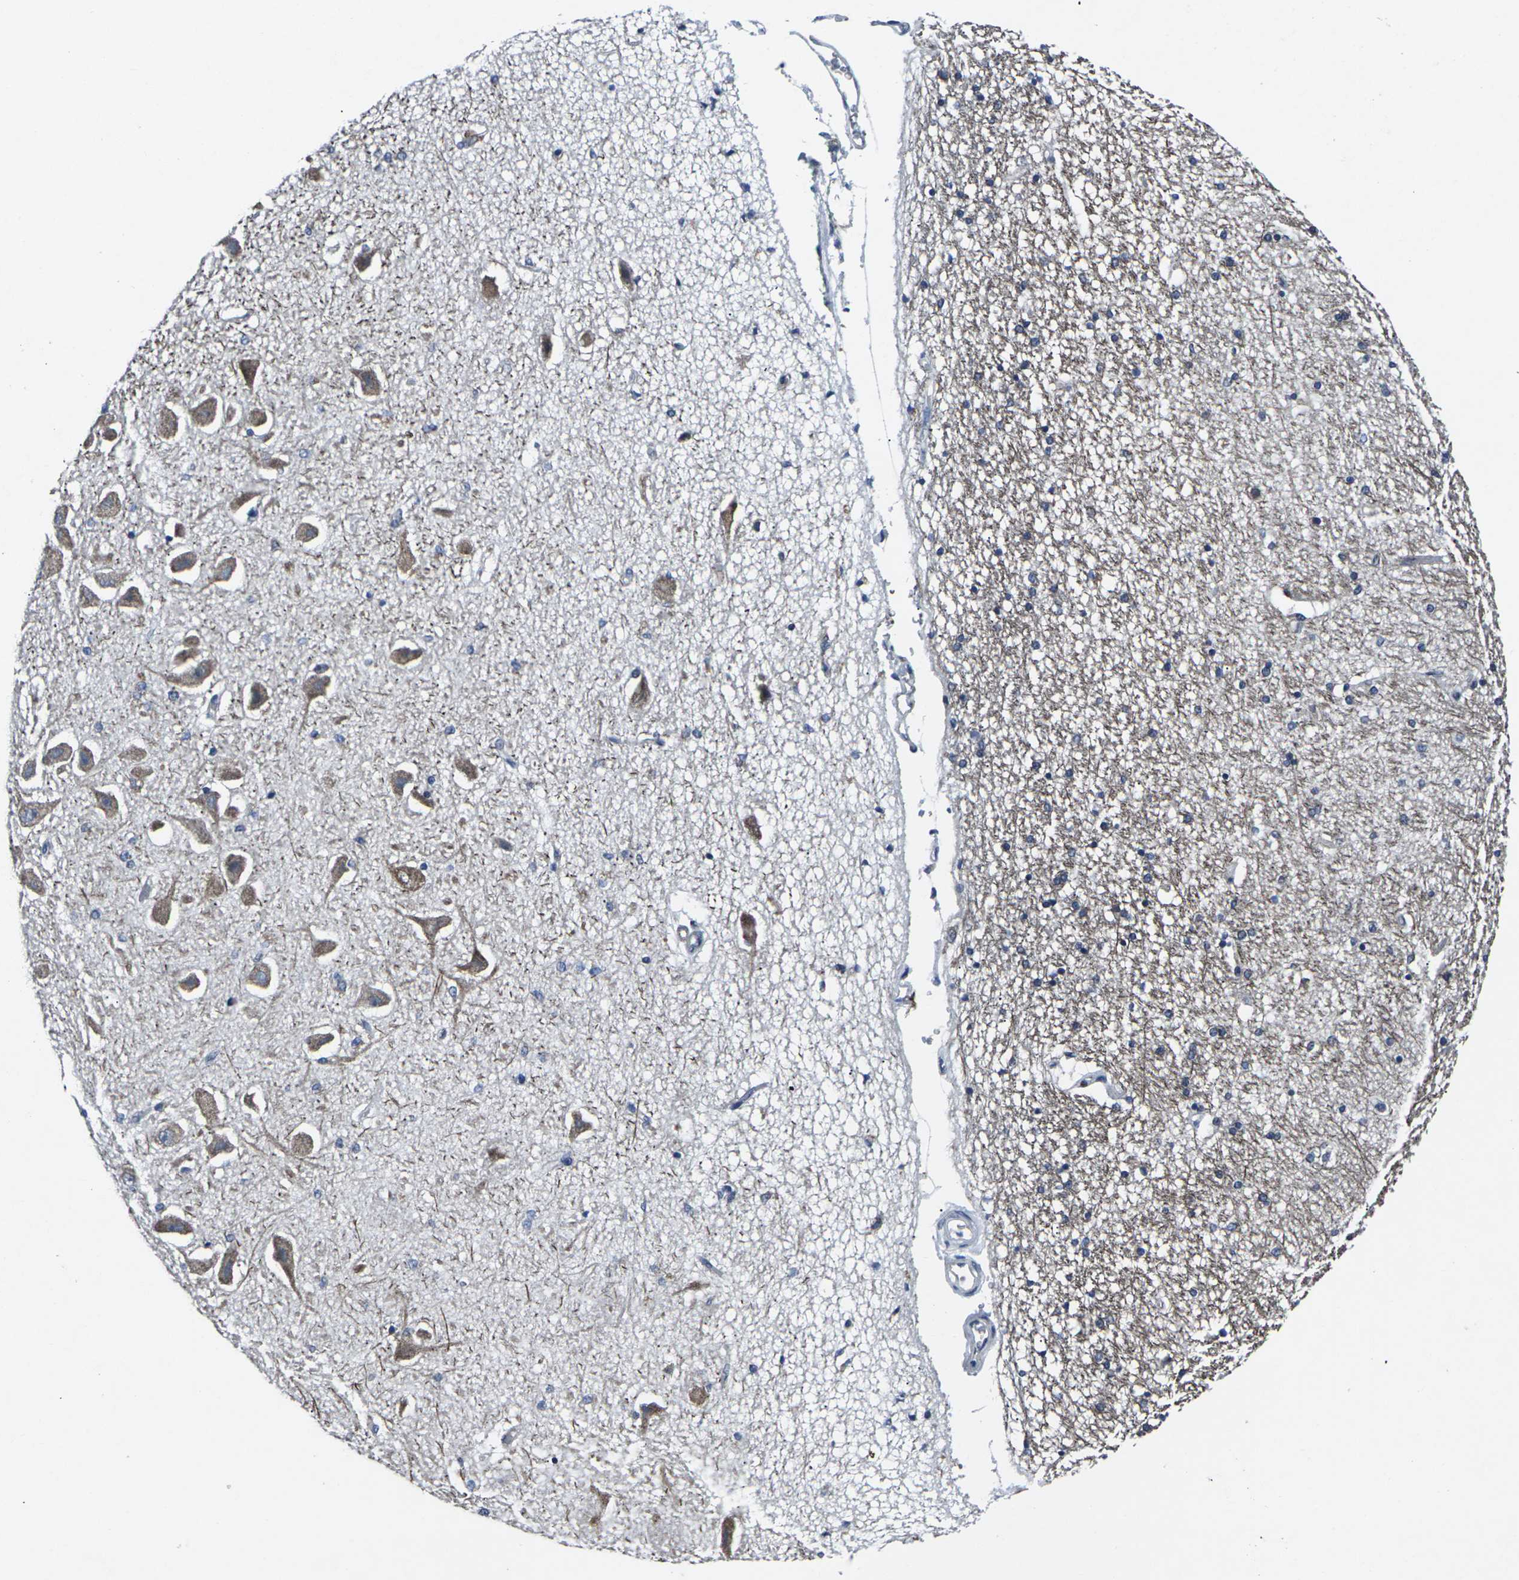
{"staining": {"intensity": "moderate", "quantity": "<25%", "location": "cytoplasmic/membranous"}, "tissue": "hippocampus", "cell_type": "Glial cells", "image_type": "normal", "snomed": [{"axis": "morphology", "description": "Normal tissue, NOS"}, {"axis": "topography", "description": "Hippocampus"}], "caption": "Protein staining of normal hippocampus reveals moderate cytoplasmic/membranous positivity in approximately <25% of glial cells.", "gene": "STAT4", "patient": {"sex": "female", "age": 54}}